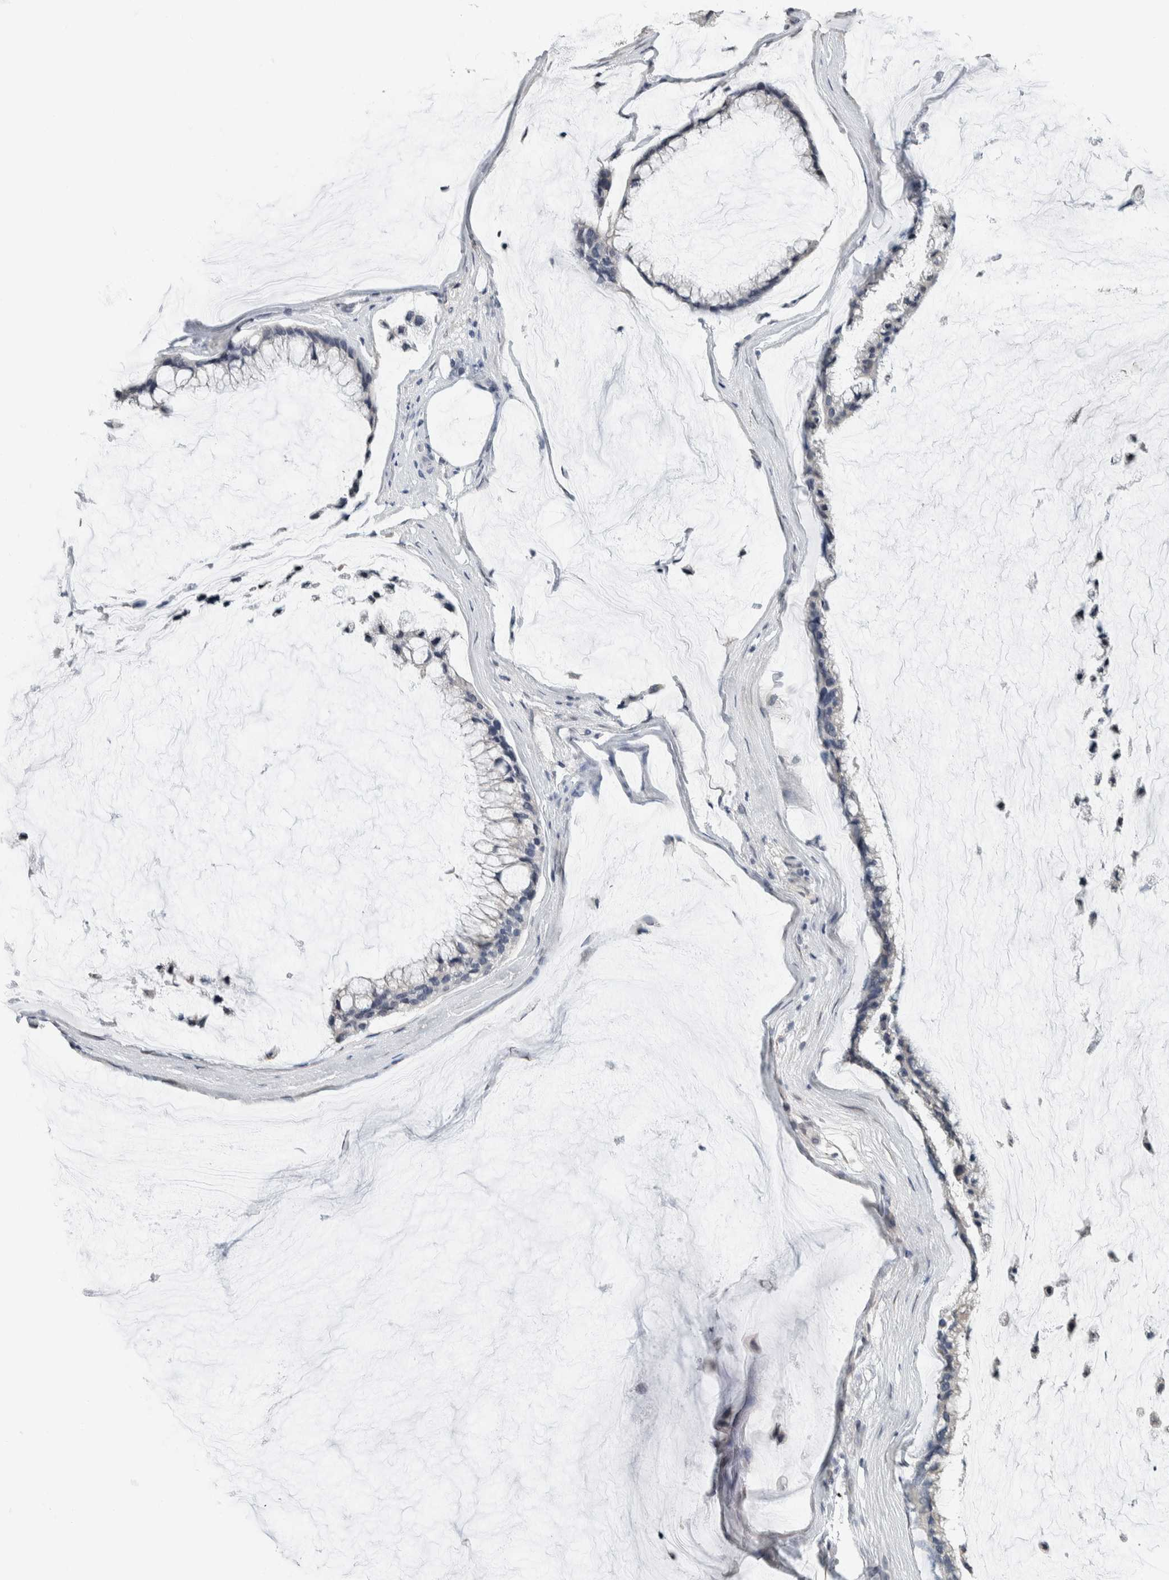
{"staining": {"intensity": "negative", "quantity": "none", "location": "none"}, "tissue": "ovarian cancer", "cell_type": "Tumor cells", "image_type": "cancer", "snomed": [{"axis": "morphology", "description": "Cystadenocarcinoma, mucinous, NOS"}, {"axis": "topography", "description": "Ovary"}], "caption": "High power microscopy photomicrograph of an IHC photomicrograph of ovarian cancer, revealing no significant positivity in tumor cells.", "gene": "NEFM", "patient": {"sex": "female", "age": 39}}